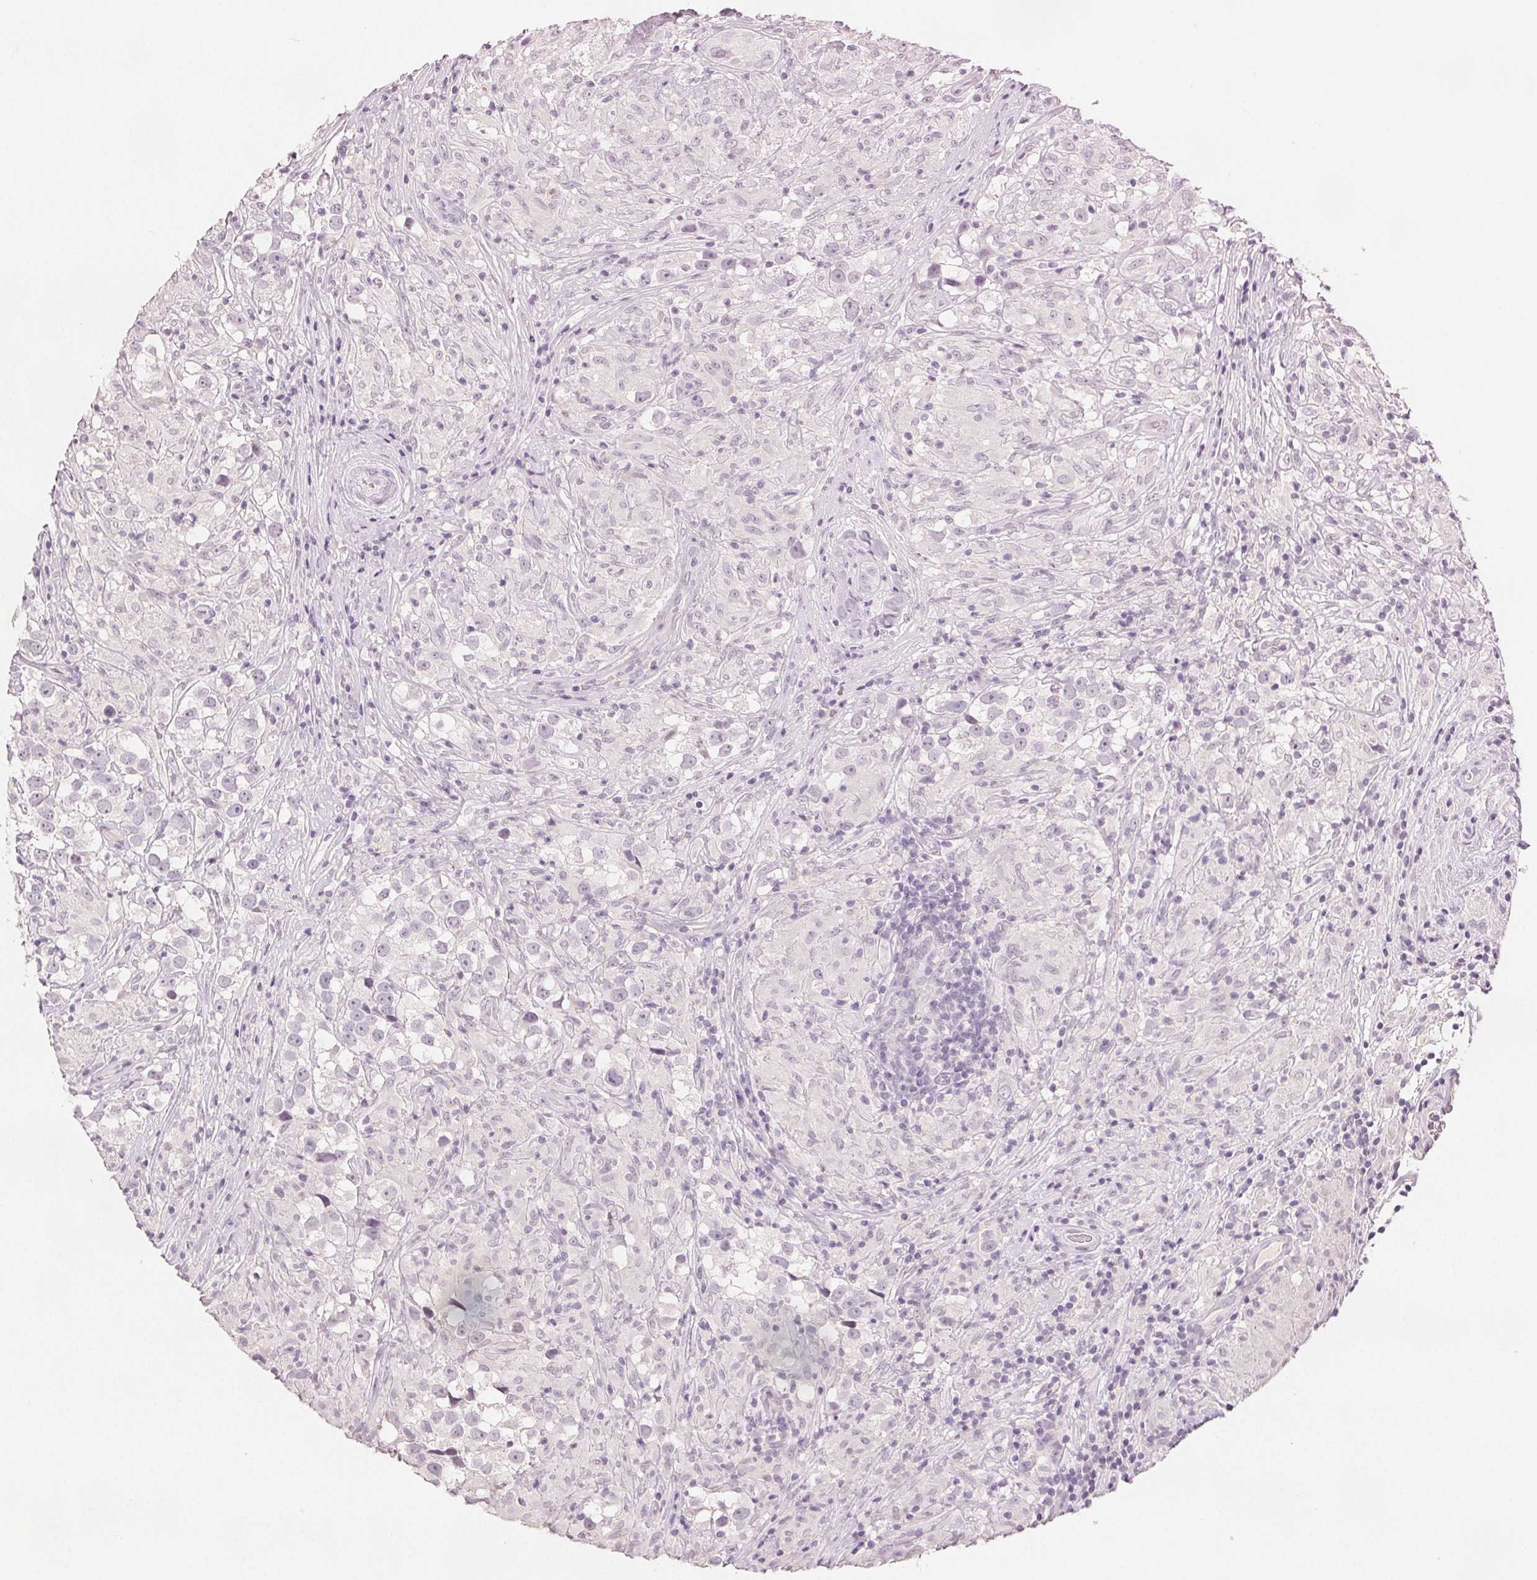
{"staining": {"intensity": "negative", "quantity": "none", "location": "none"}, "tissue": "testis cancer", "cell_type": "Tumor cells", "image_type": "cancer", "snomed": [{"axis": "morphology", "description": "Seminoma, NOS"}, {"axis": "topography", "description": "Testis"}], "caption": "DAB (3,3'-diaminobenzidine) immunohistochemical staining of testis seminoma demonstrates no significant staining in tumor cells.", "gene": "SCGN", "patient": {"sex": "male", "age": 46}}